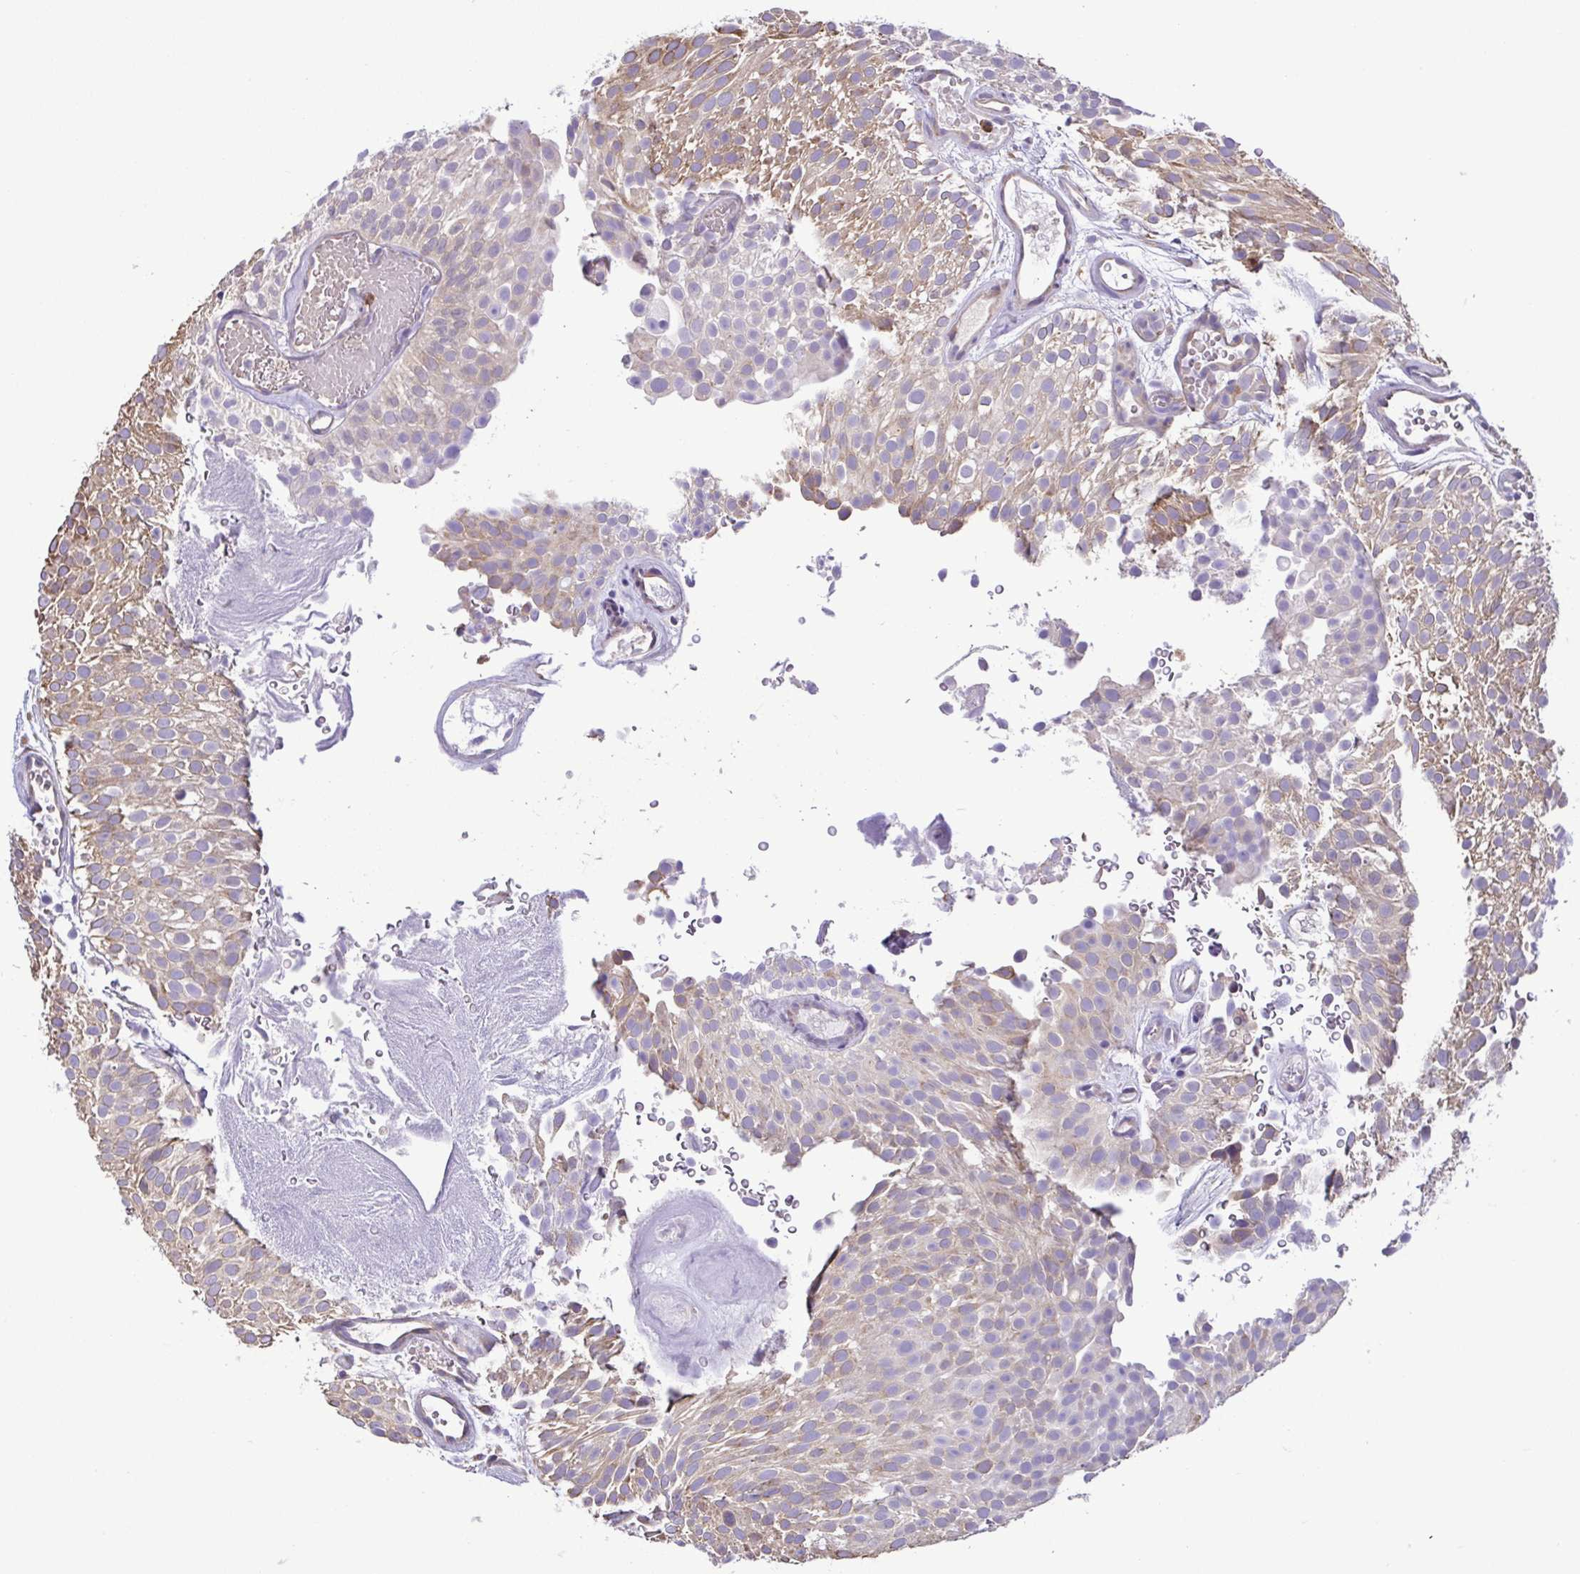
{"staining": {"intensity": "weak", "quantity": "25%-75%", "location": "cytoplasmic/membranous"}, "tissue": "urothelial cancer", "cell_type": "Tumor cells", "image_type": "cancer", "snomed": [{"axis": "morphology", "description": "Urothelial carcinoma, Low grade"}, {"axis": "topography", "description": "Urinary bladder"}], "caption": "High-power microscopy captured an immunohistochemistry (IHC) photomicrograph of urothelial cancer, revealing weak cytoplasmic/membranous positivity in about 25%-75% of tumor cells.", "gene": "MYL10", "patient": {"sex": "male", "age": 78}}